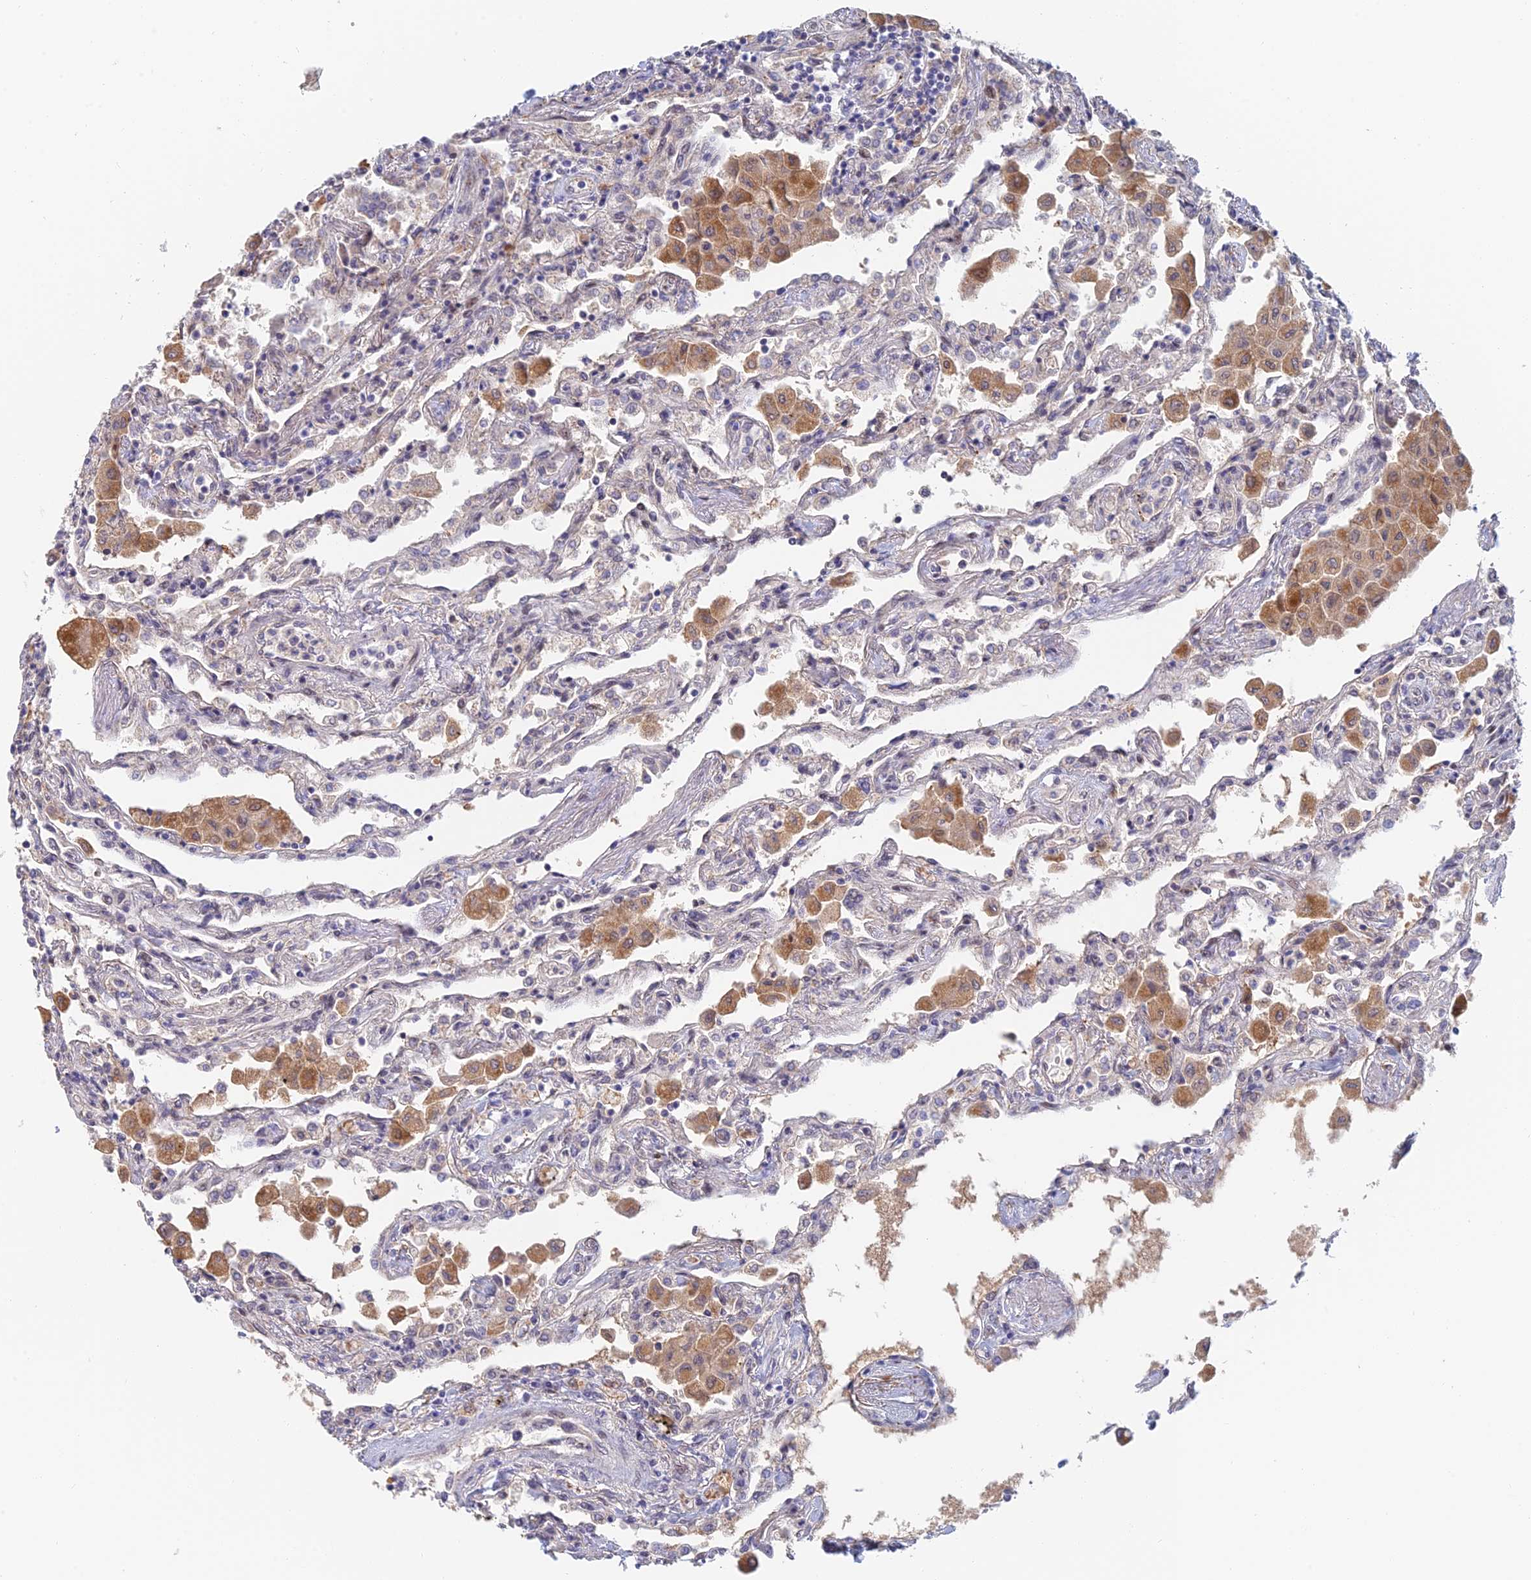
{"staining": {"intensity": "moderate", "quantity": "<25%", "location": "cytoplasmic/membranous"}, "tissue": "lung", "cell_type": "Alveolar cells", "image_type": "normal", "snomed": [{"axis": "morphology", "description": "Normal tissue, NOS"}, {"axis": "topography", "description": "Bronchus"}, {"axis": "topography", "description": "Lung"}], "caption": "Immunohistochemistry (IHC) of normal lung shows low levels of moderate cytoplasmic/membranous positivity in approximately <25% of alveolar cells.", "gene": "ZUP1", "patient": {"sex": "female", "age": 49}}